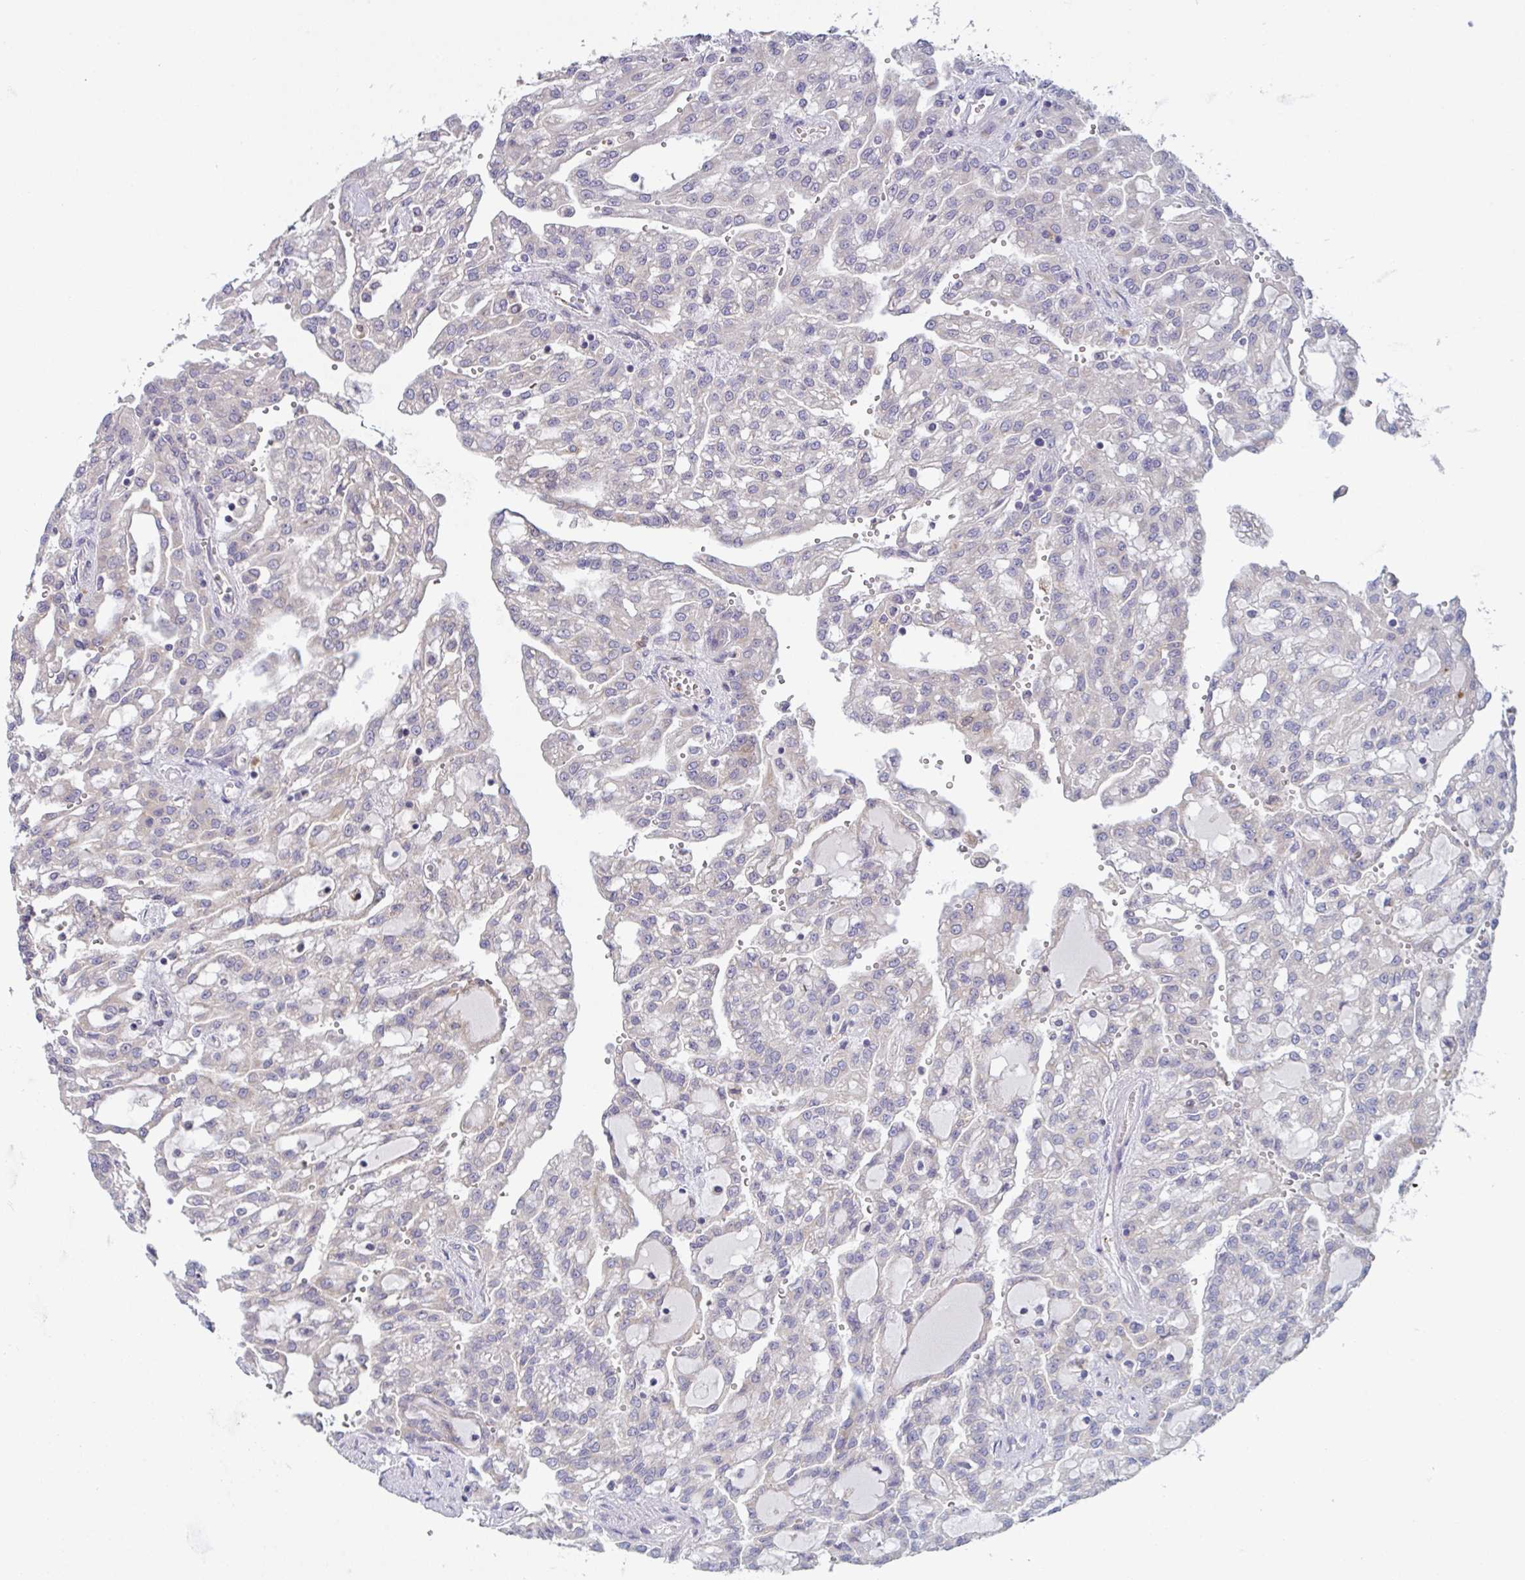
{"staining": {"intensity": "negative", "quantity": "none", "location": "none"}, "tissue": "renal cancer", "cell_type": "Tumor cells", "image_type": "cancer", "snomed": [{"axis": "morphology", "description": "Adenocarcinoma, NOS"}, {"axis": "topography", "description": "Kidney"}], "caption": "Tumor cells show no significant protein expression in renal adenocarcinoma.", "gene": "MRPS2", "patient": {"sex": "male", "age": 63}}